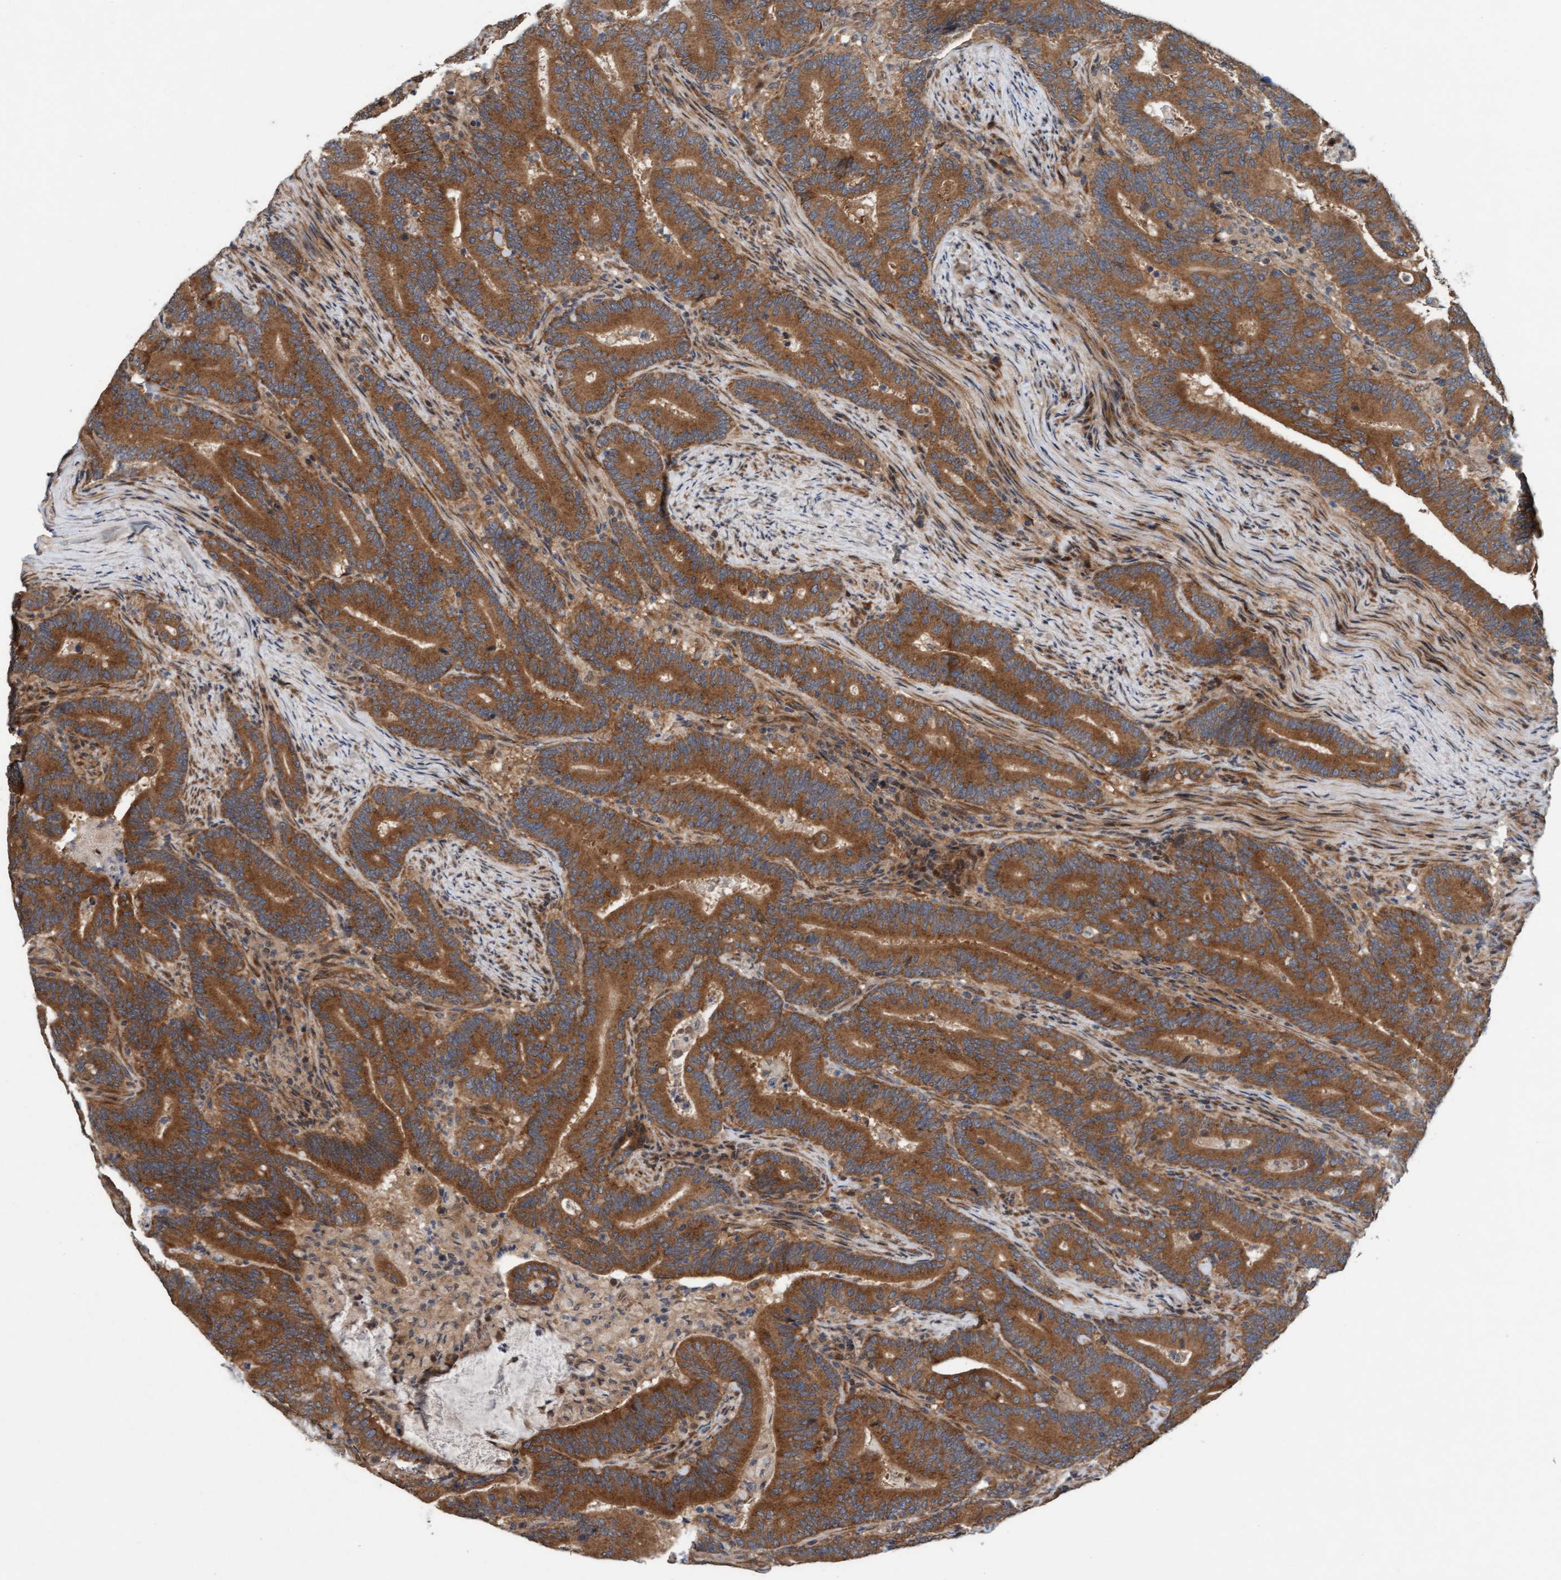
{"staining": {"intensity": "strong", "quantity": ">75%", "location": "cytoplasmic/membranous"}, "tissue": "colorectal cancer", "cell_type": "Tumor cells", "image_type": "cancer", "snomed": [{"axis": "morphology", "description": "Adenocarcinoma, NOS"}, {"axis": "topography", "description": "Colon"}], "caption": "Strong cytoplasmic/membranous expression is identified in approximately >75% of tumor cells in adenocarcinoma (colorectal).", "gene": "MLXIP", "patient": {"sex": "female", "age": 66}}